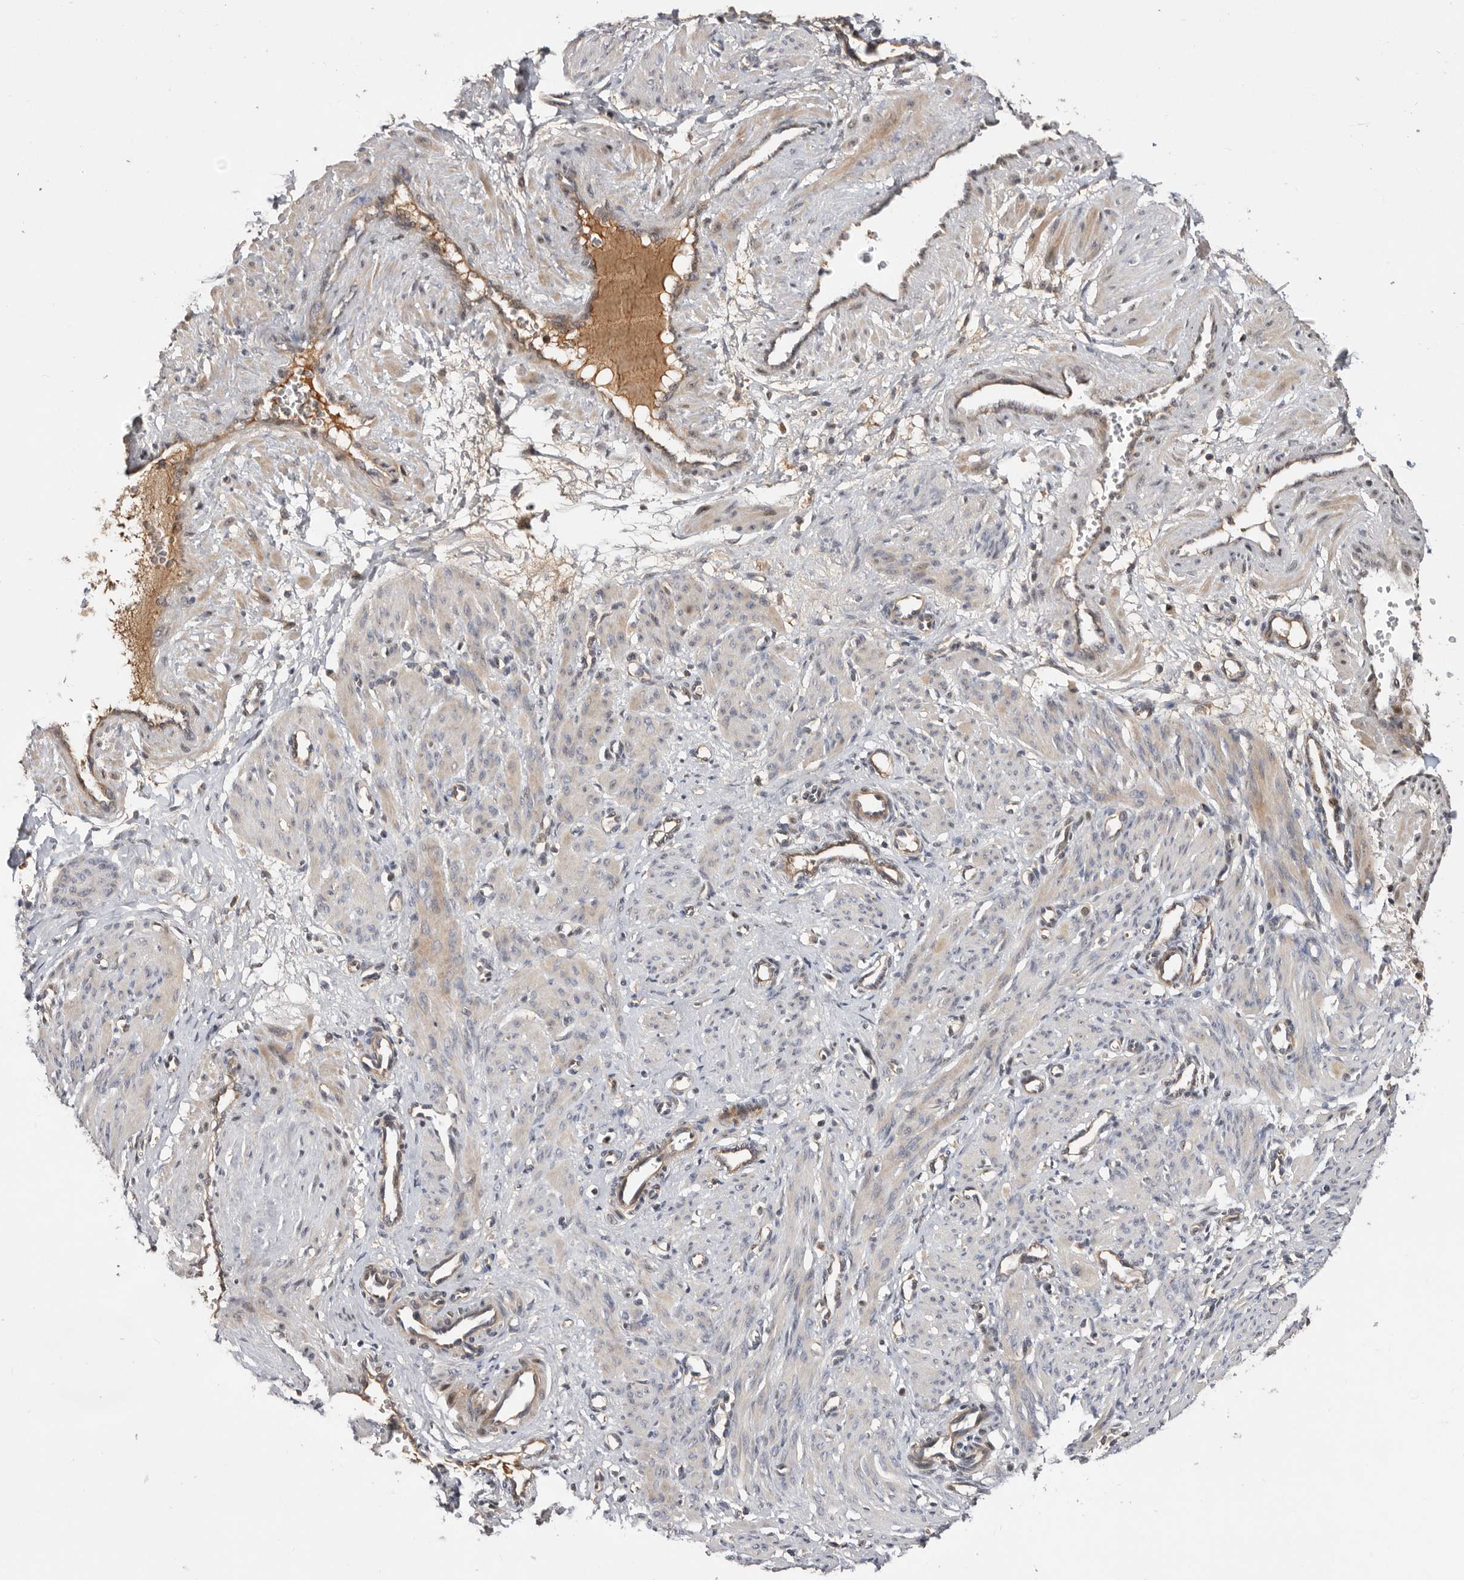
{"staining": {"intensity": "weak", "quantity": "25%-75%", "location": "cytoplasmic/membranous"}, "tissue": "smooth muscle", "cell_type": "Smooth muscle cells", "image_type": "normal", "snomed": [{"axis": "morphology", "description": "Normal tissue, NOS"}, {"axis": "topography", "description": "Endometrium"}], "caption": "DAB (3,3'-diaminobenzidine) immunohistochemical staining of normal smooth muscle exhibits weak cytoplasmic/membranous protein positivity in approximately 25%-75% of smooth muscle cells. (brown staining indicates protein expression, while blue staining denotes nuclei).", "gene": "DOP1A", "patient": {"sex": "female", "age": 33}}